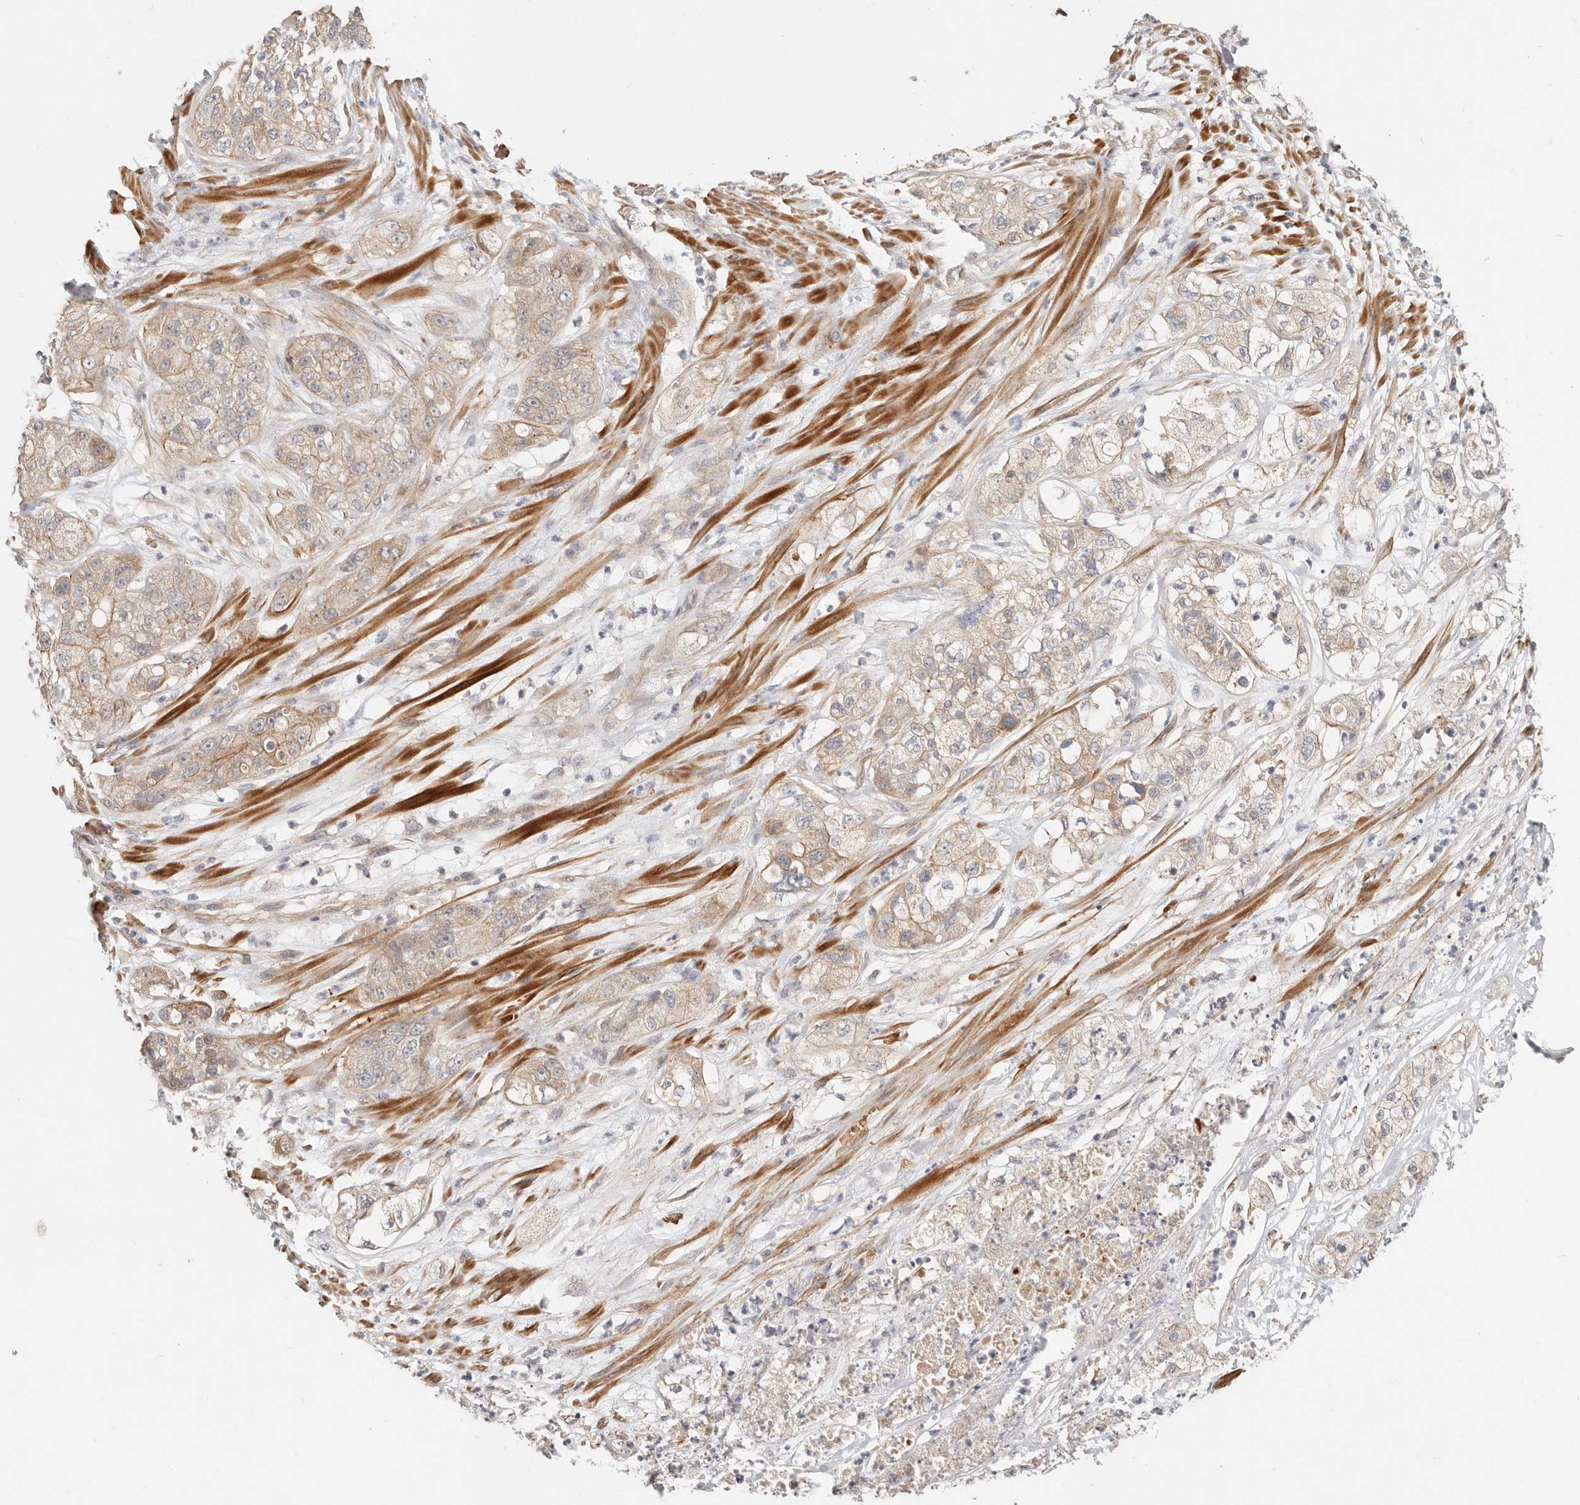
{"staining": {"intensity": "weak", "quantity": ">75%", "location": "cytoplasmic/membranous"}, "tissue": "pancreatic cancer", "cell_type": "Tumor cells", "image_type": "cancer", "snomed": [{"axis": "morphology", "description": "Adenocarcinoma, NOS"}, {"axis": "topography", "description": "Pancreas"}], "caption": "Adenocarcinoma (pancreatic) stained with DAB immunohistochemistry shows low levels of weak cytoplasmic/membranous staining in about >75% of tumor cells. (DAB (3,3'-diaminobenzidine) = brown stain, brightfield microscopy at high magnification).", "gene": "ZRANB1", "patient": {"sex": "female", "age": 78}}